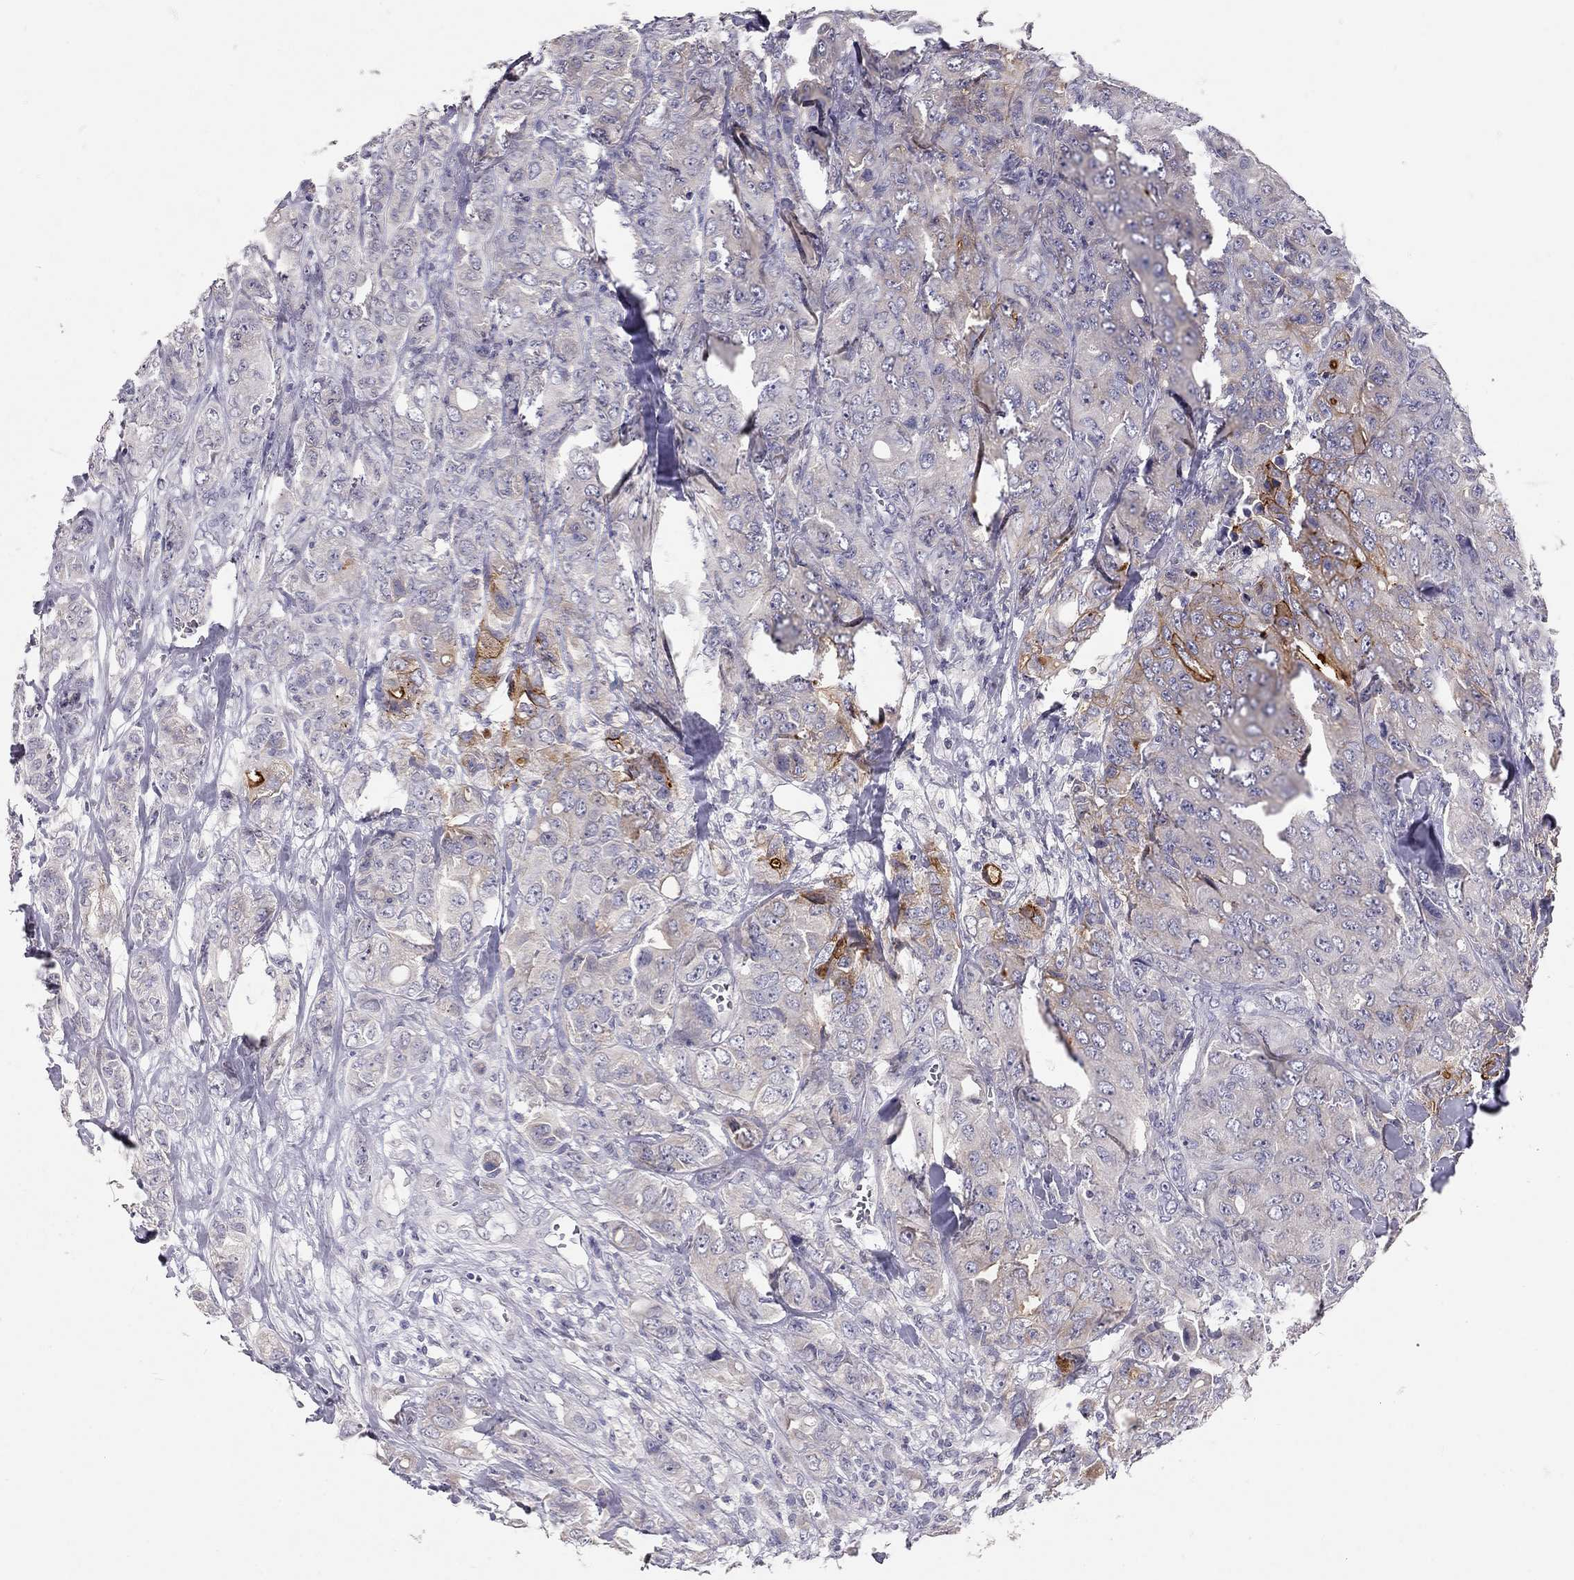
{"staining": {"intensity": "strong", "quantity": "<25%", "location": "cytoplasmic/membranous"}, "tissue": "breast cancer", "cell_type": "Tumor cells", "image_type": "cancer", "snomed": [{"axis": "morphology", "description": "Duct carcinoma"}, {"axis": "topography", "description": "Breast"}], "caption": "Breast intraductal carcinoma stained with a brown dye reveals strong cytoplasmic/membranous positive expression in approximately <25% of tumor cells.", "gene": "SCARB1", "patient": {"sex": "female", "age": 43}}